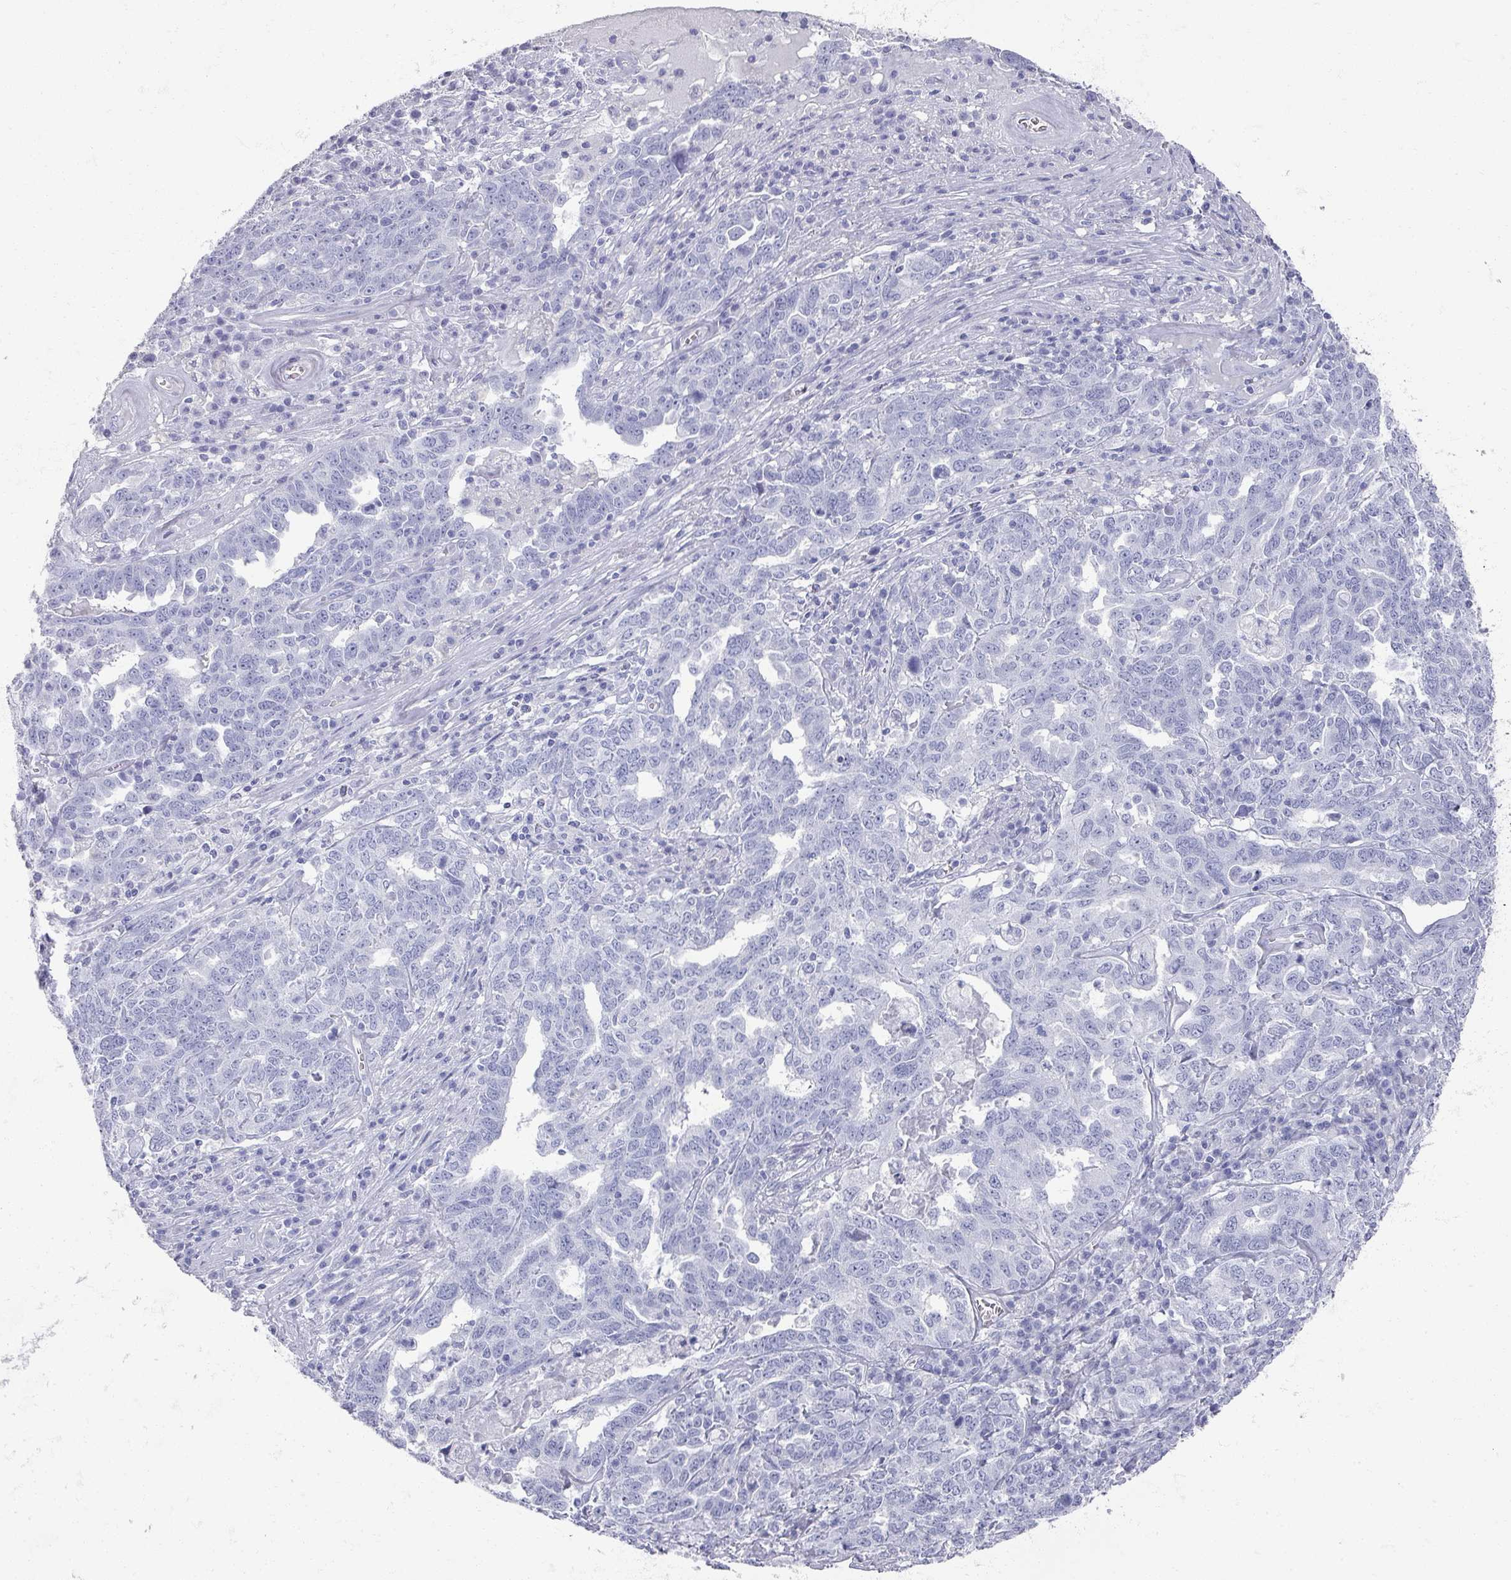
{"staining": {"intensity": "negative", "quantity": "none", "location": "none"}, "tissue": "ovarian cancer", "cell_type": "Tumor cells", "image_type": "cancer", "snomed": [{"axis": "morphology", "description": "Carcinoma, endometroid"}, {"axis": "topography", "description": "Ovary"}], "caption": "Immunohistochemistry (IHC) micrograph of ovarian endometroid carcinoma stained for a protein (brown), which exhibits no staining in tumor cells.", "gene": "OMG", "patient": {"sex": "female", "age": 62}}